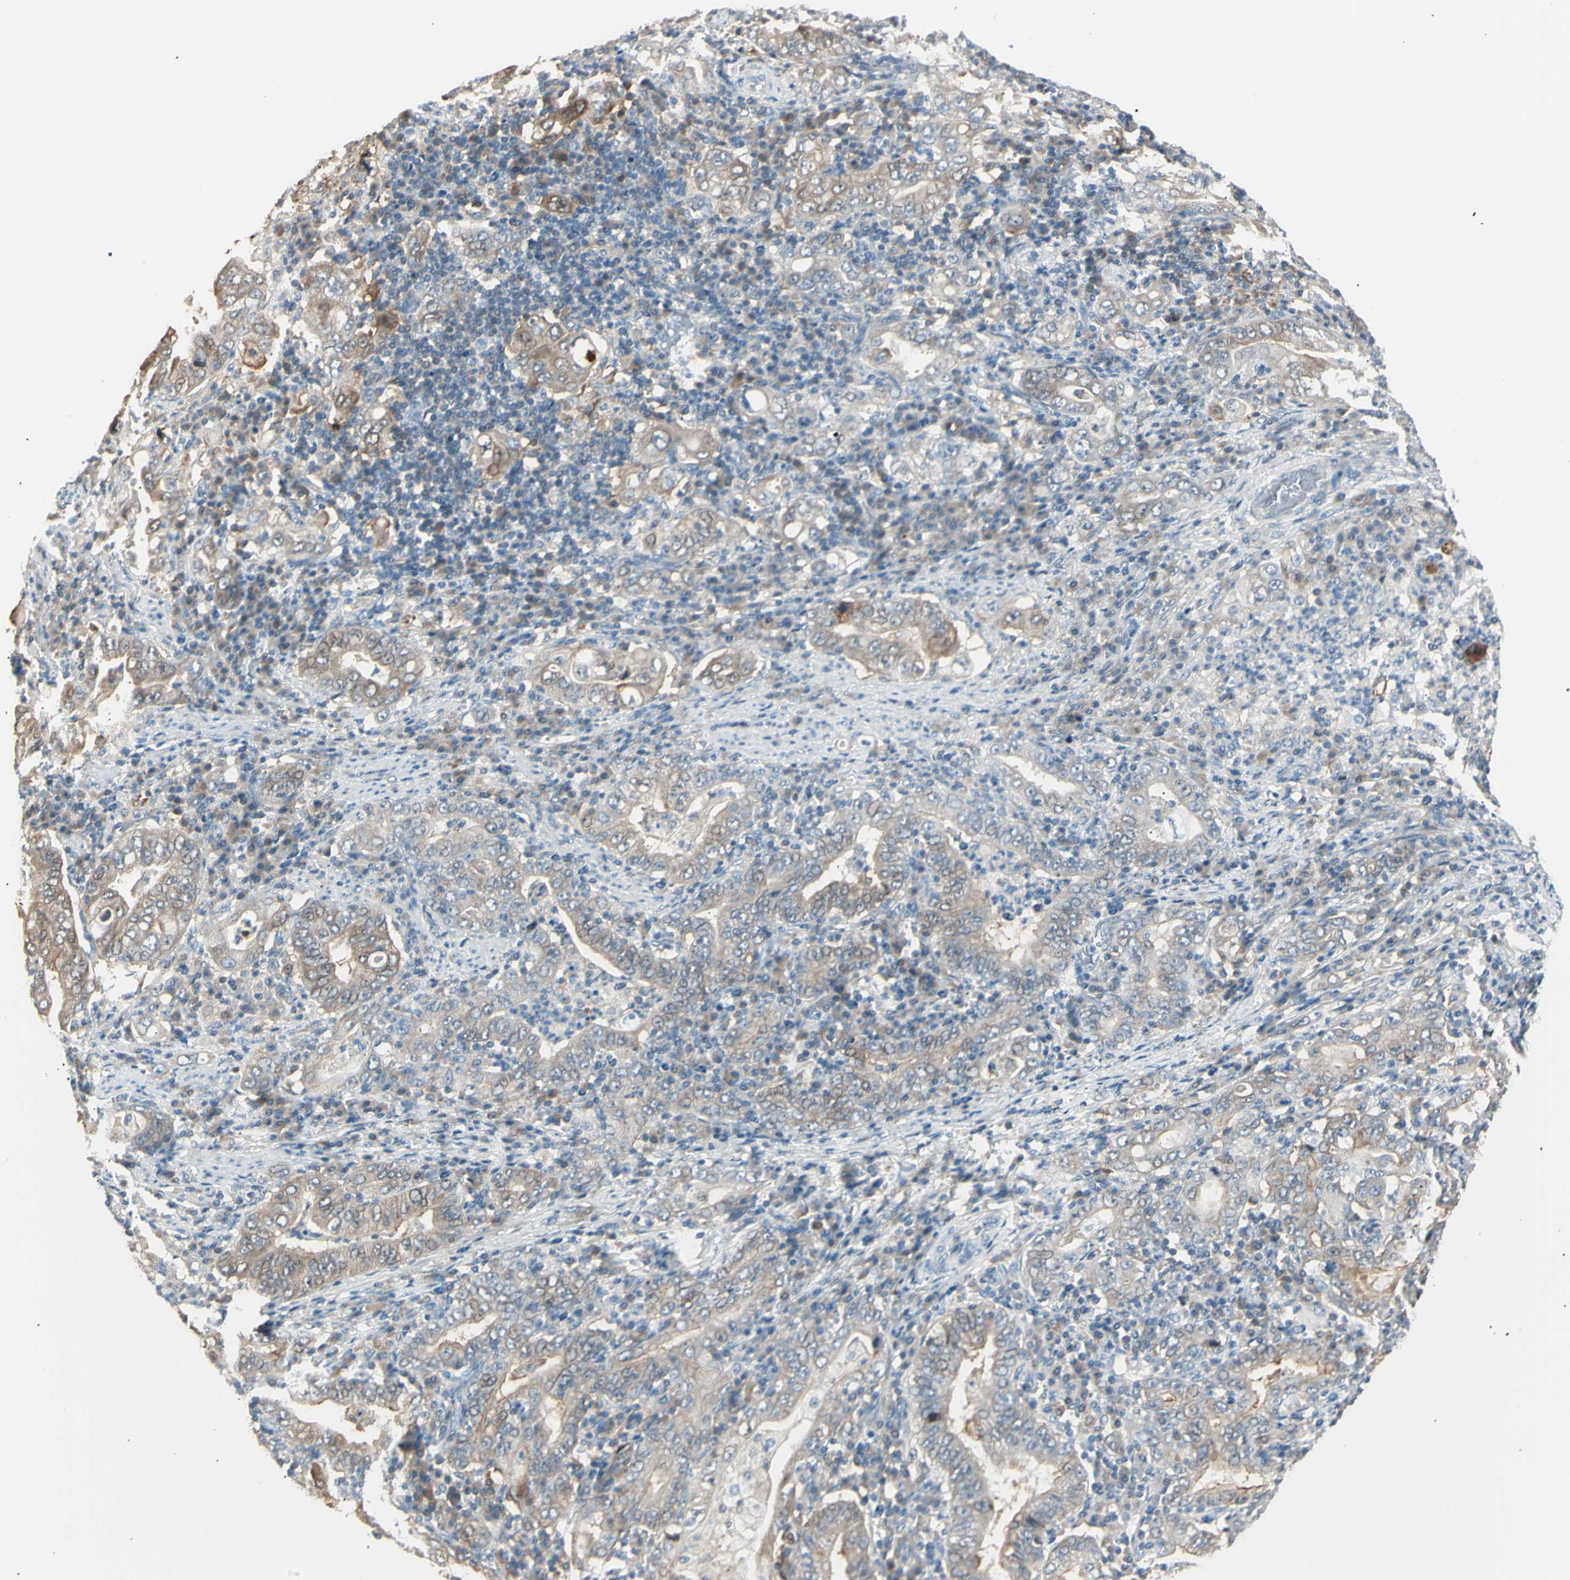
{"staining": {"intensity": "moderate", "quantity": ">75%", "location": "cytoplasmic/membranous"}, "tissue": "stomach cancer", "cell_type": "Tumor cells", "image_type": "cancer", "snomed": [{"axis": "morphology", "description": "Normal tissue, NOS"}, {"axis": "morphology", "description": "Adenocarcinoma, NOS"}, {"axis": "topography", "description": "Esophagus"}, {"axis": "topography", "description": "Stomach, upper"}, {"axis": "topography", "description": "Peripheral nerve tissue"}], "caption": "This is an image of immunohistochemistry staining of stomach cancer, which shows moderate positivity in the cytoplasmic/membranous of tumor cells.", "gene": "LHPP", "patient": {"sex": "male", "age": 62}}